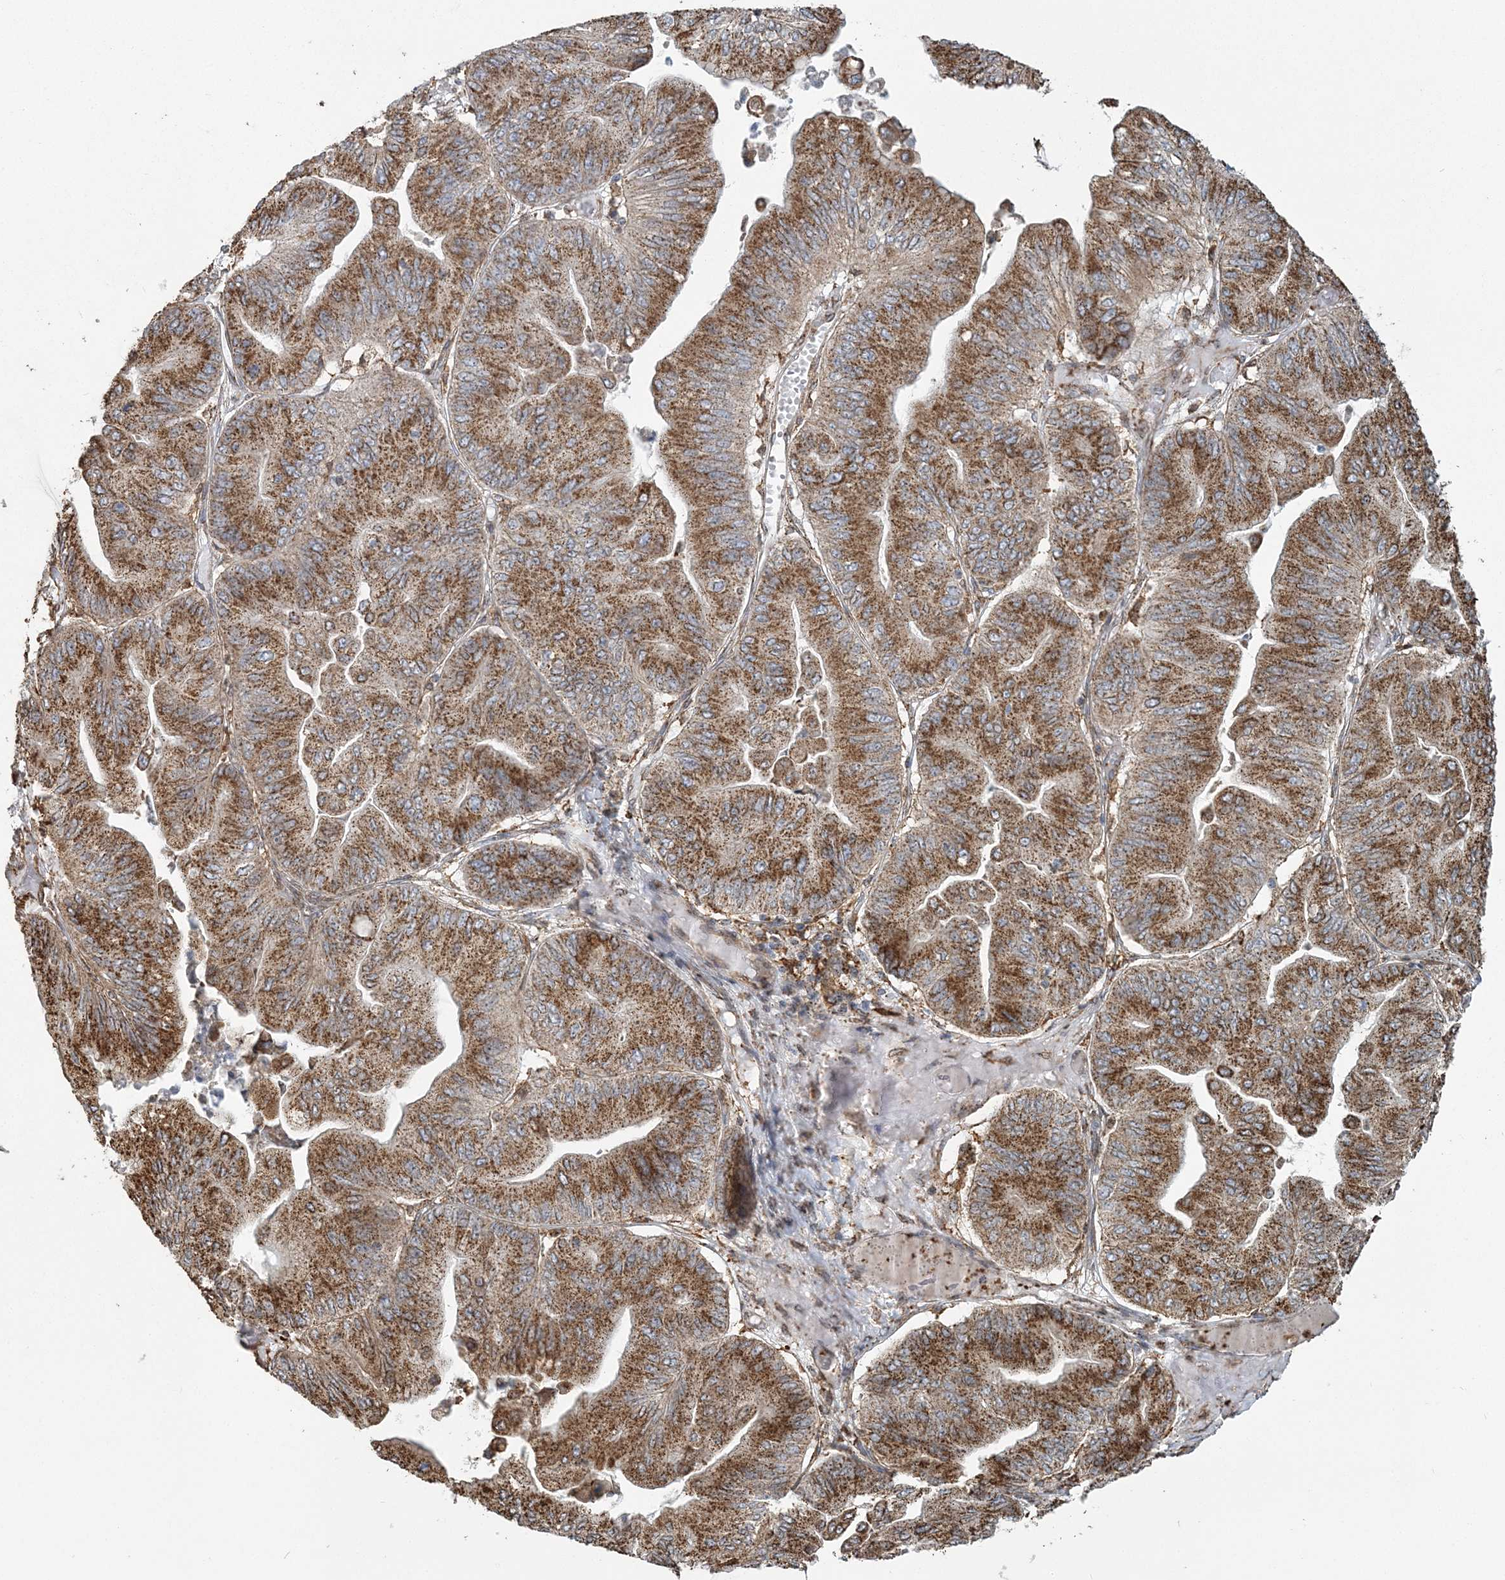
{"staining": {"intensity": "strong", "quantity": ">75%", "location": "cytoplasmic/membranous"}, "tissue": "ovarian cancer", "cell_type": "Tumor cells", "image_type": "cancer", "snomed": [{"axis": "morphology", "description": "Cystadenocarcinoma, mucinous, NOS"}, {"axis": "topography", "description": "Ovary"}], "caption": "Immunohistochemical staining of human ovarian mucinous cystadenocarcinoma reveals high levels of strong cytoplasmic/membranous protein expression in approximately >75% of tumor cells.", "gene": "TRAF3IP2", "patient": {"sex": "female", "age": 61}}